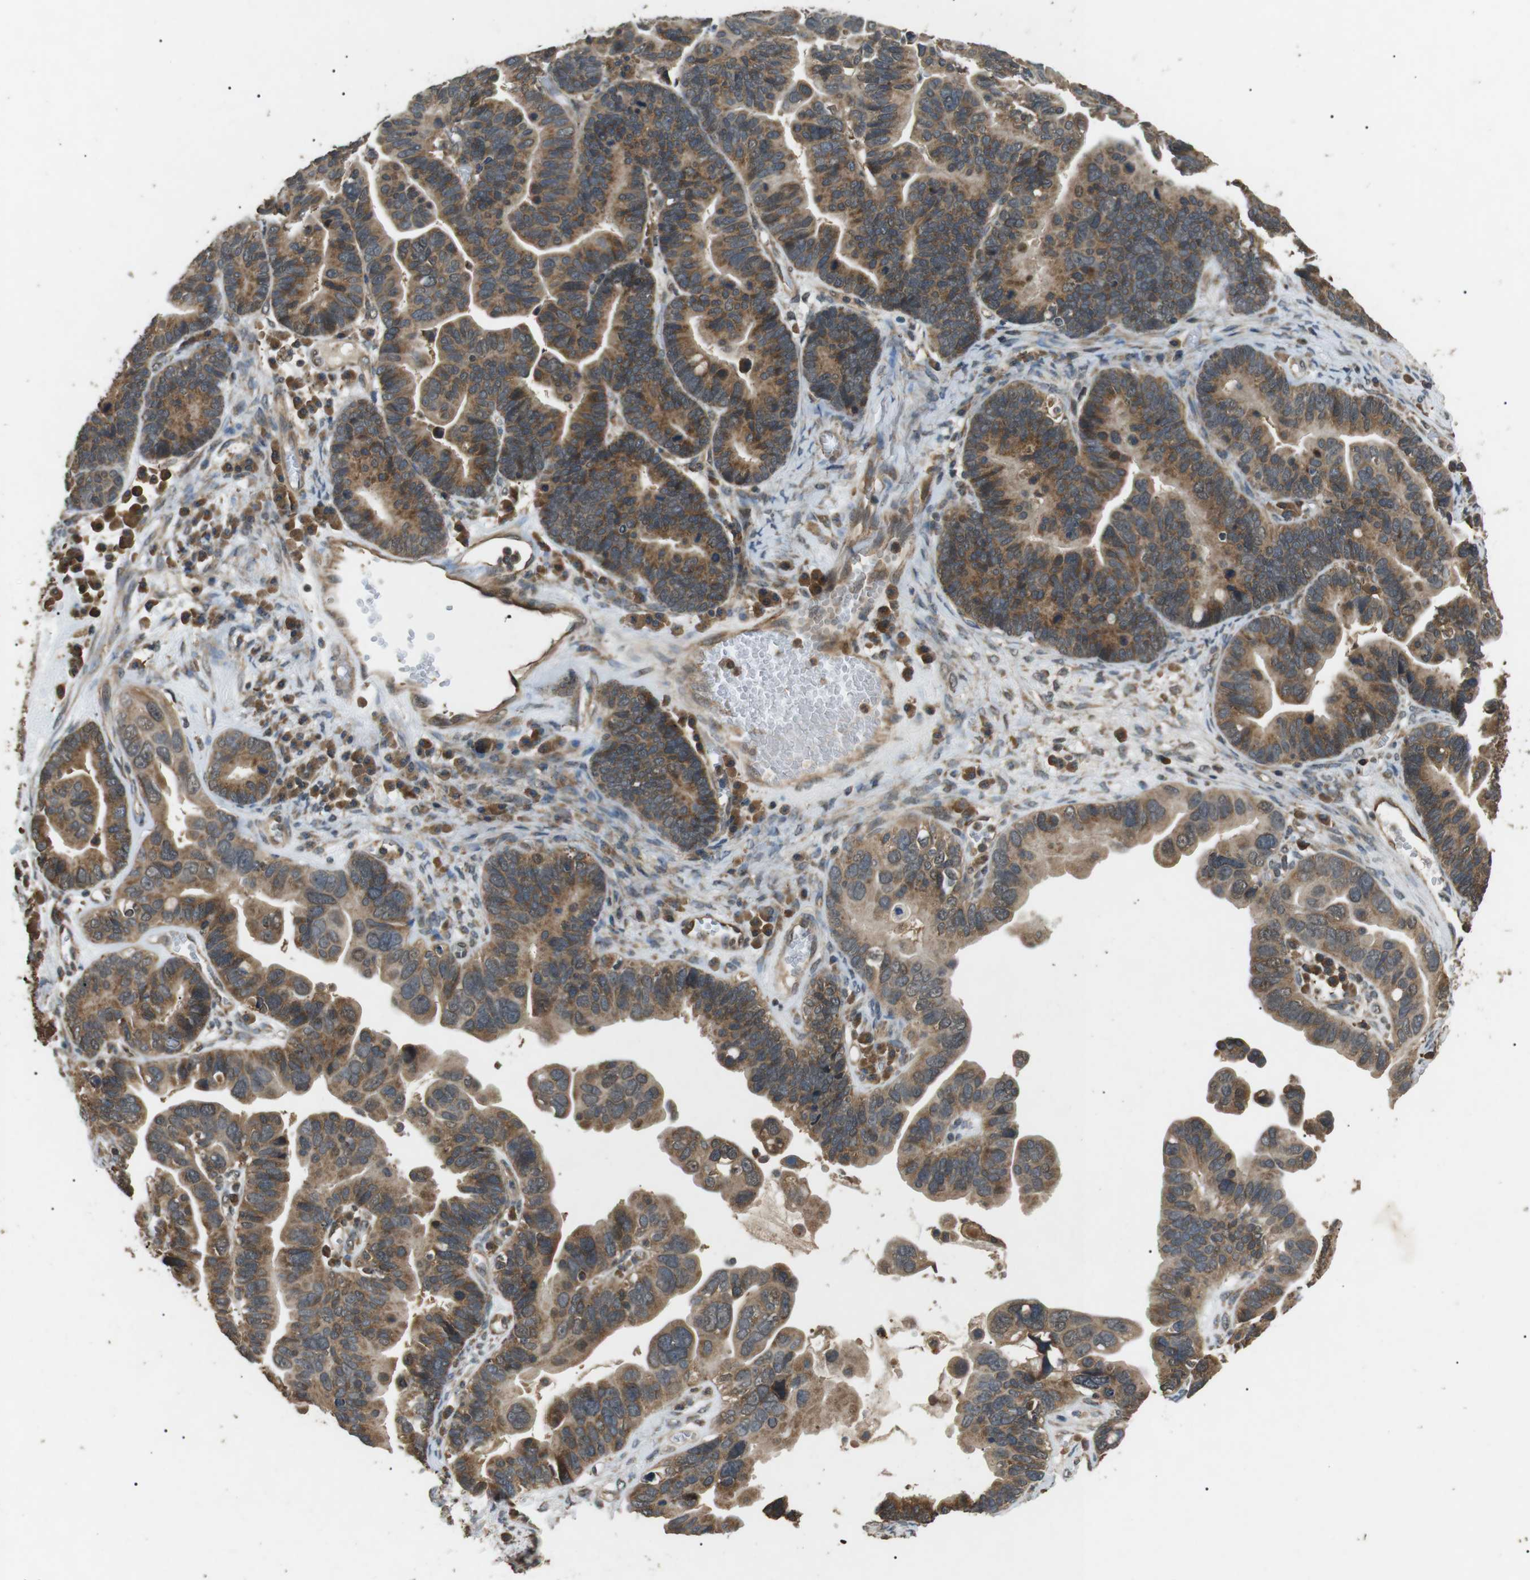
{"staining": {"intensity": "moderate", "quantity": ">75%", "location": "cytoplasmic/membranous"}, "tissue": "ovarian cancer", "cell_type": "Tumor cells", "image_type": "cancer", "snomed": [{"axis": "morphology", "description": "Cystadenocarcinoma, serous, NOS"}, {"axis": "topography", "description": "Ovary"}], "caption": "Tumor cells display moderate cytoplasmic/membranous positivity in about >75% of cells in ovarian serous cystadenocarcinoma.", "gene": "TBC1D15", "patient": {"sex": "female", "age": 56}}